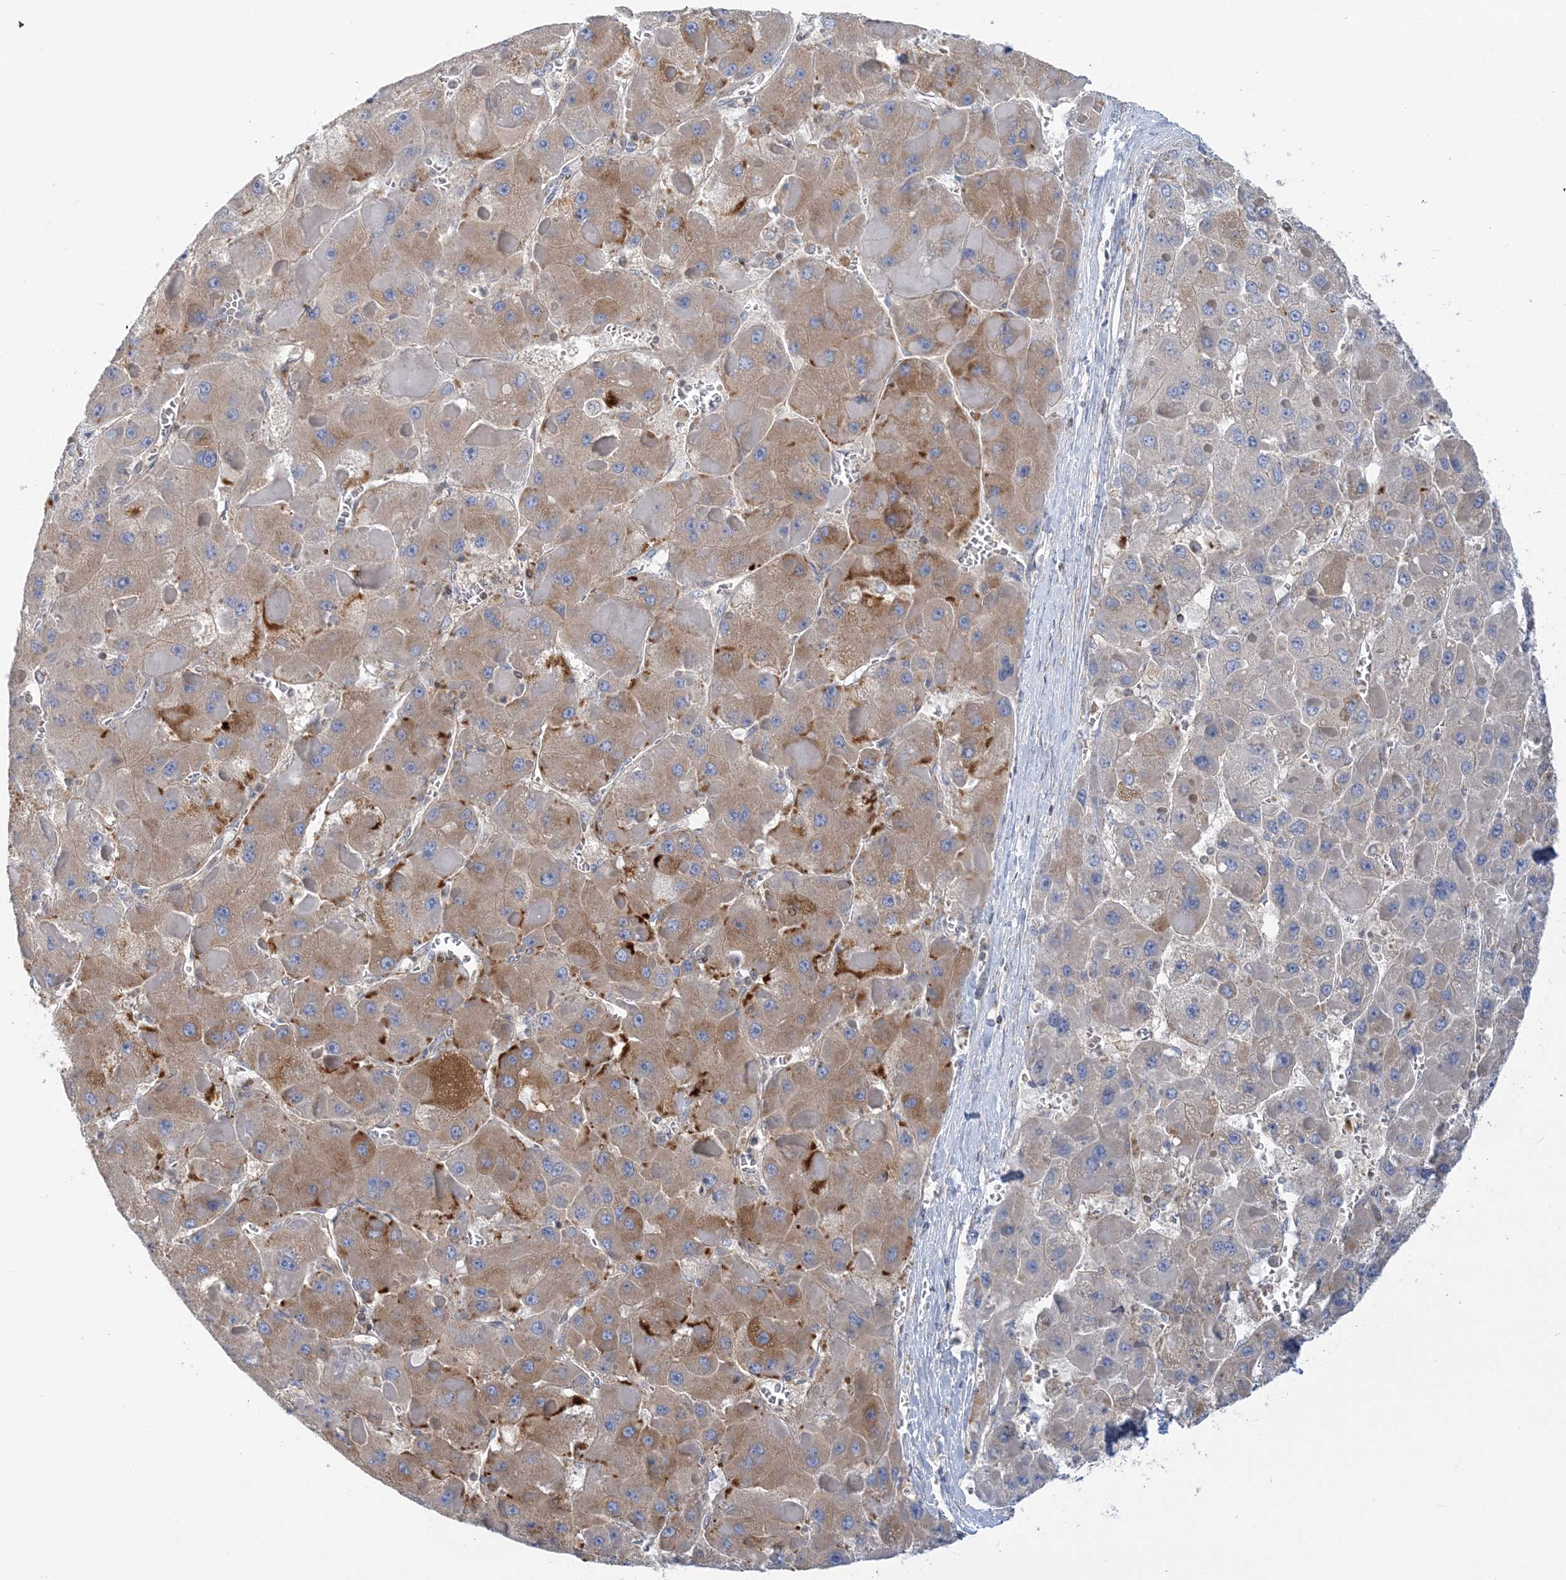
{"staining": {"intensity": "moderate", "quantity": "25%-75%", "location": "cytoplasmic/membranous"}, "tissue": "liver cancer", "cell_type": "Tumor cells", "image_type": "cancer", "snomed": [{"axis": "morphology", "description": "Carcinoma, Hepatocellular, NOS"}, {"axis": "topography", "description": "Liver"}], "caption": "Liver cancer stained with DAB immunohistochemistry reveals medium levels of moderate cytoplasmic/membranous staining in about 25%-75% of tumor cells.", "gene": "FAM114A2", "patient": {"sex": "female", "age": 73}}